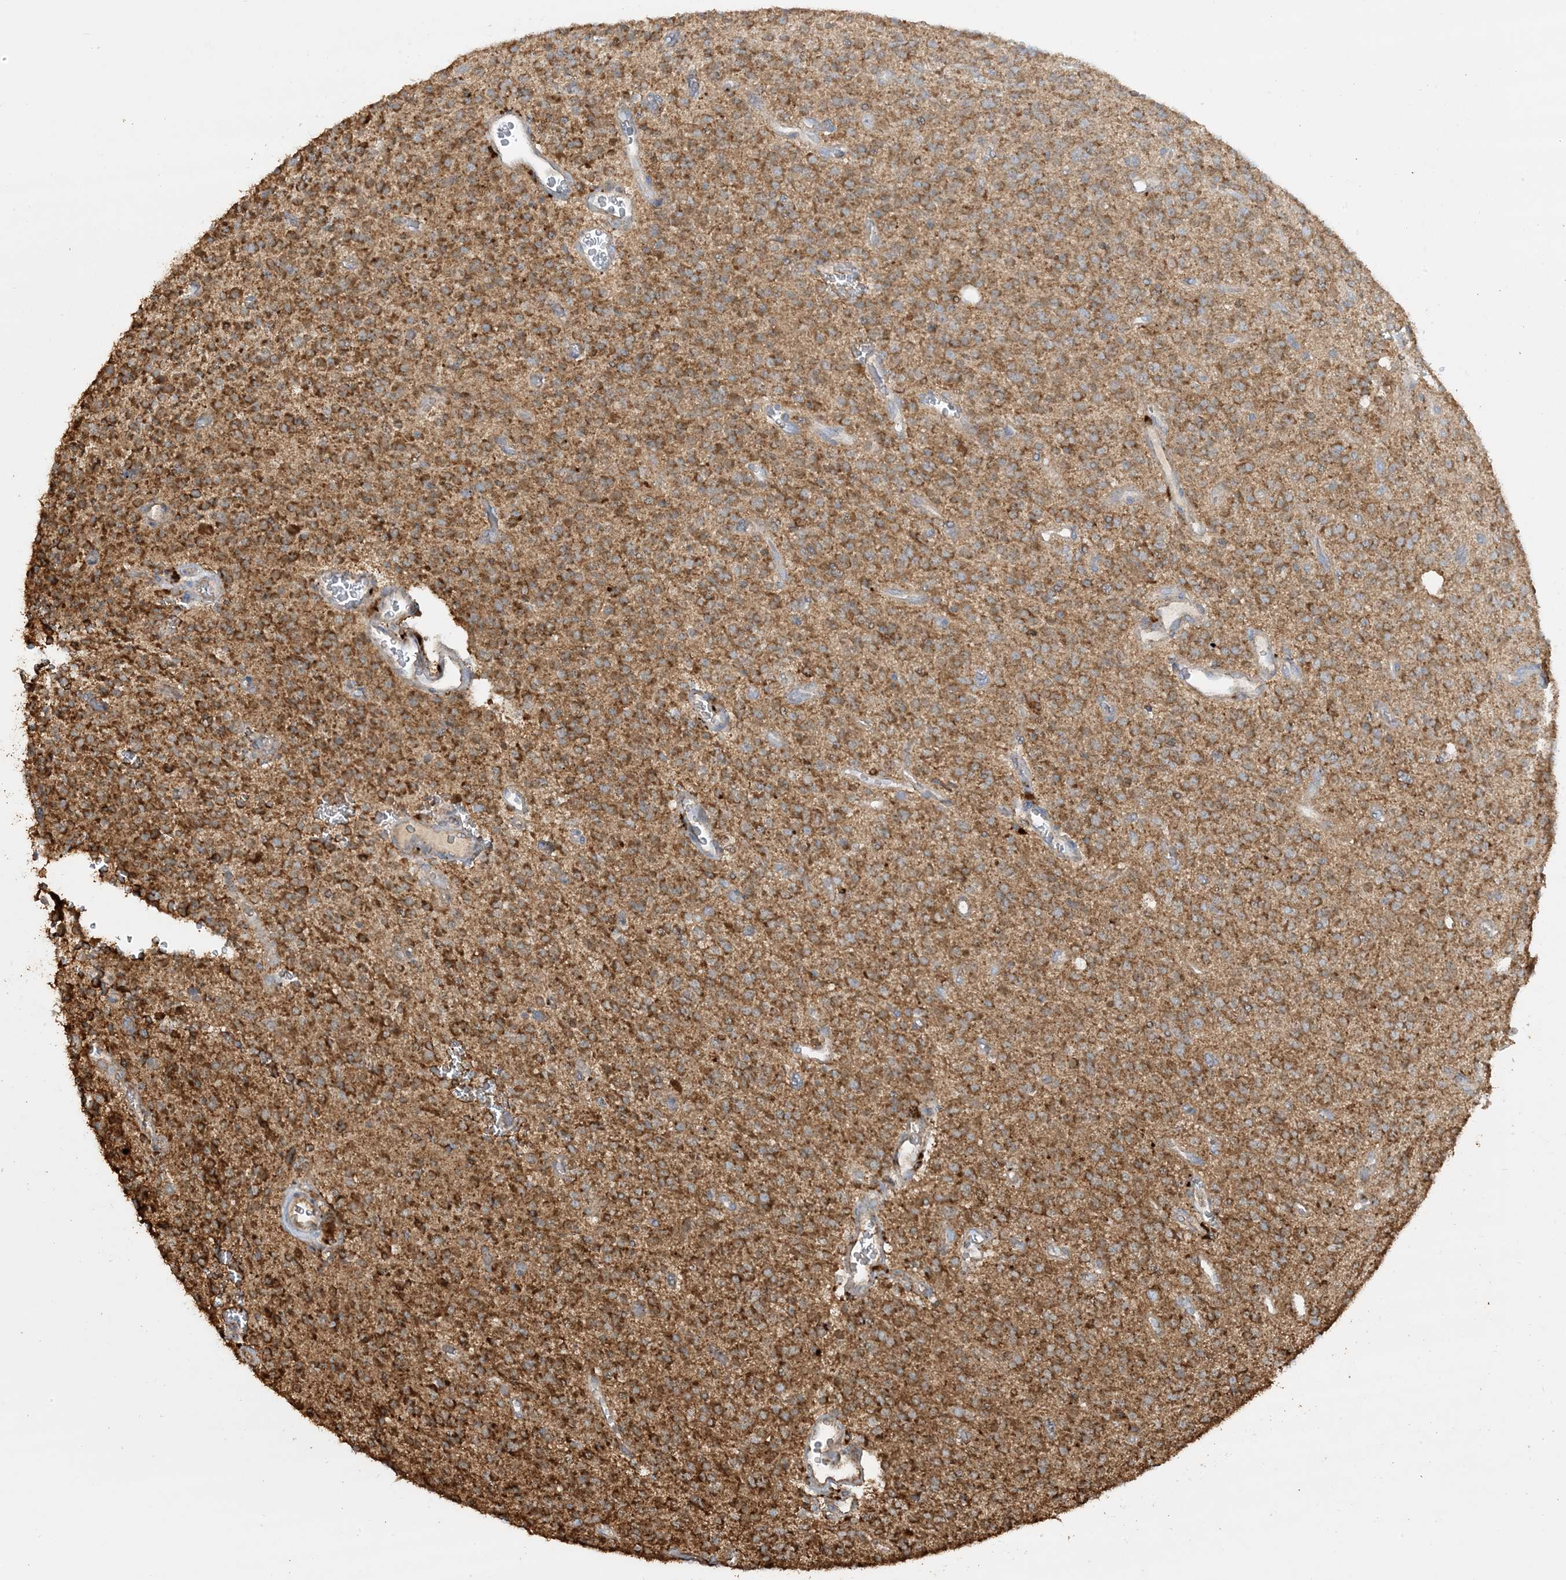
{"staining": {"intensity": "moderate", "quantity": ">75%", "location": "cytoplasmic/membranous"}, "tissue": "glioma", "cell_type": "Tumor cells", "image_type": "cancer", "snomed": [{"axis": "morphology", "description": "Glioma, malignant, High grade"}, {"axis": "topography", "description": "Brain"}], "caption": "Immunohistochemical staining of human glioma shows medium levels of moderate cytoplasmic/membranous positivity in approximately >75% of tumor cells.", "gene": "AGA", "patient": {"sex": "male", "age": 34}}